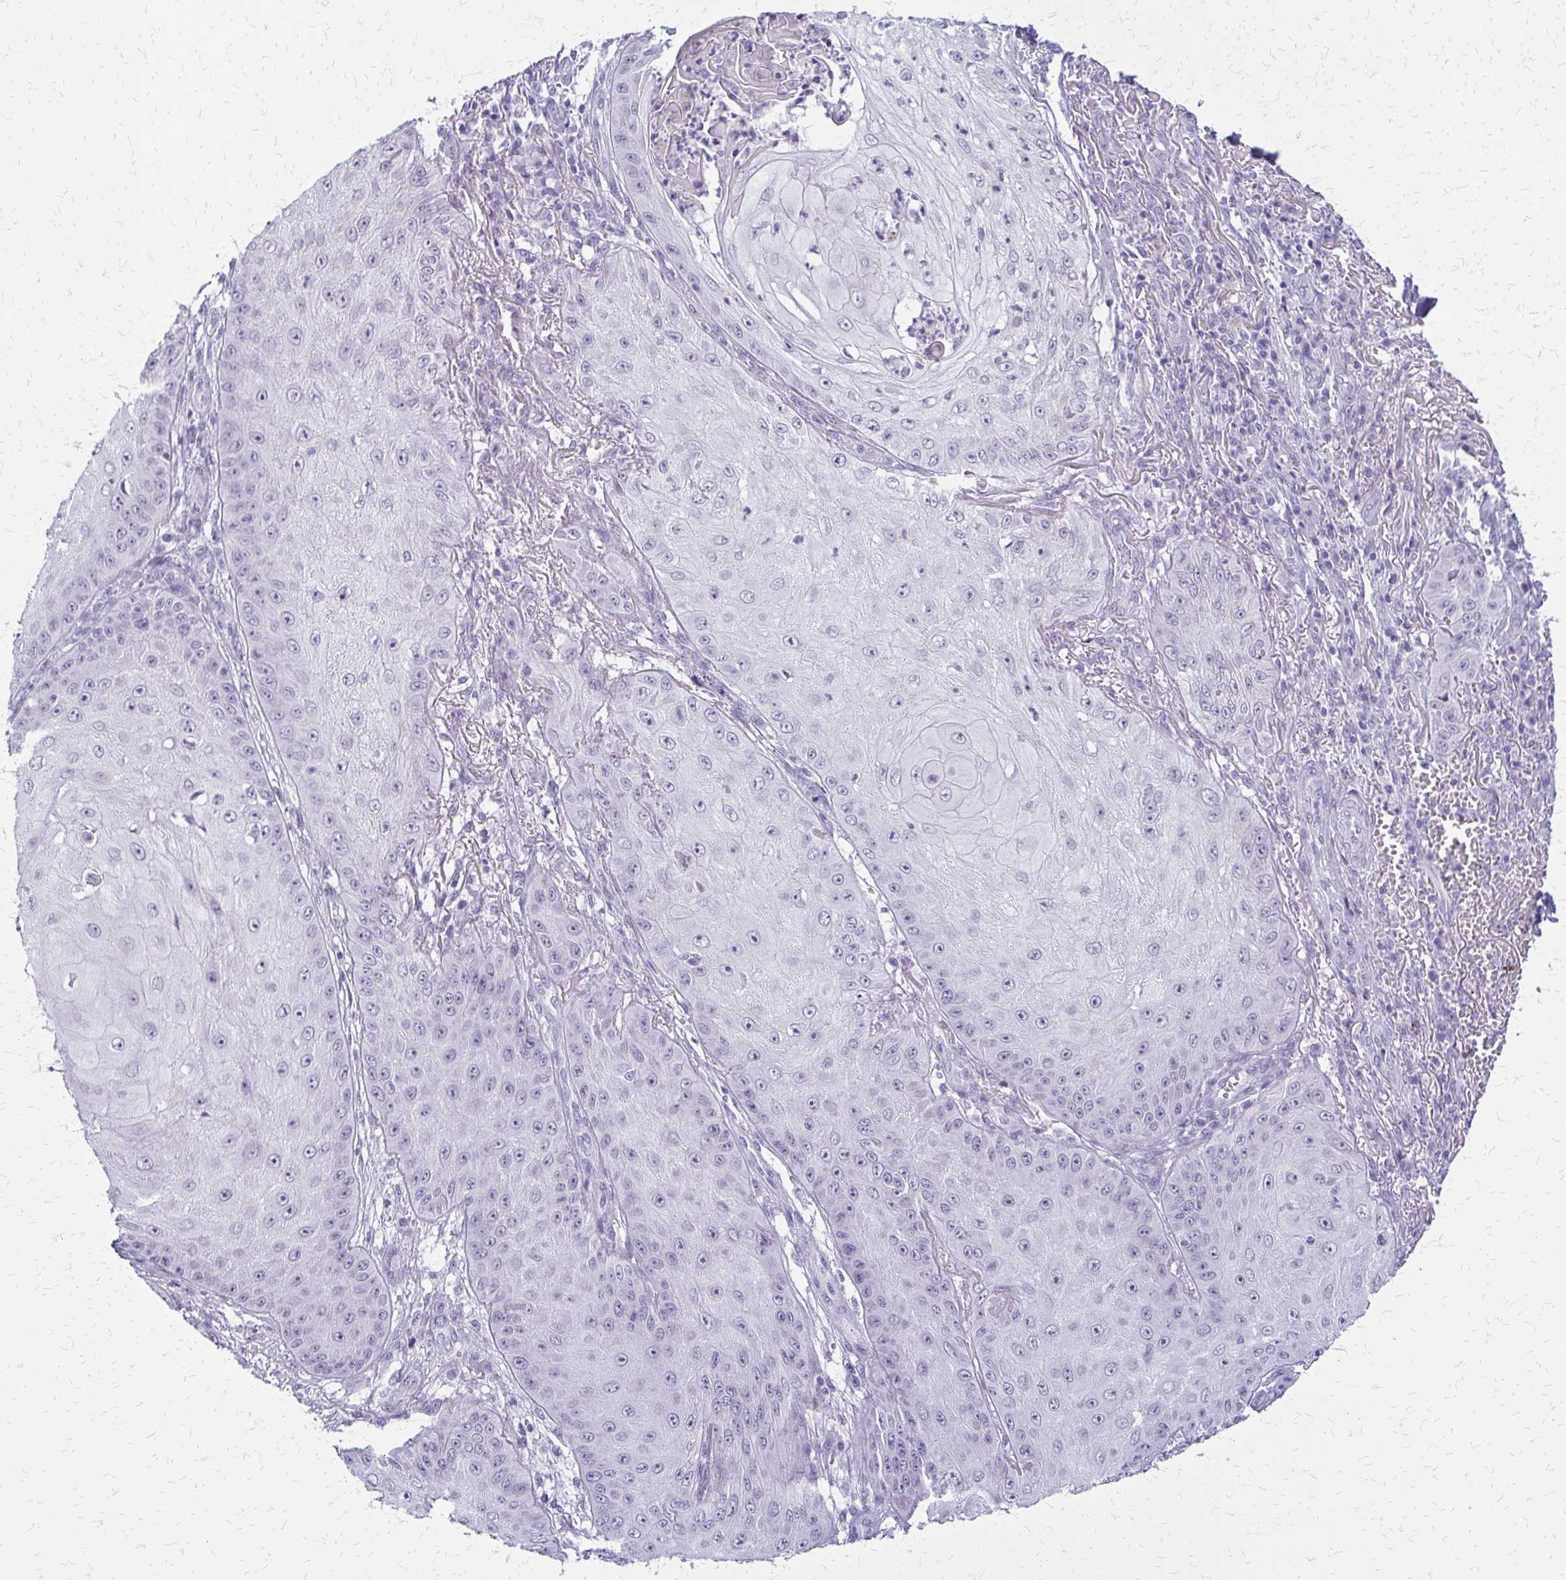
{"staining": {"intensity": "negative", "quantity": "none", "location": "none"}, "tissue": "skin cancer", "cell_type": "Tumor cells", "image_type": "cancer", "snomed": [{"axis": "morphology", "description": "Squamous cell carcinoma, NOS"}, {"axis": "topography", "description": "Skin"}], "caption": "Immunohistochemical staining of human skin squamous cell carcinoma reveals no significant expression in tumor cells.", "gene": "FAM162B", "patient": {"sex": "male", "age": 70}}